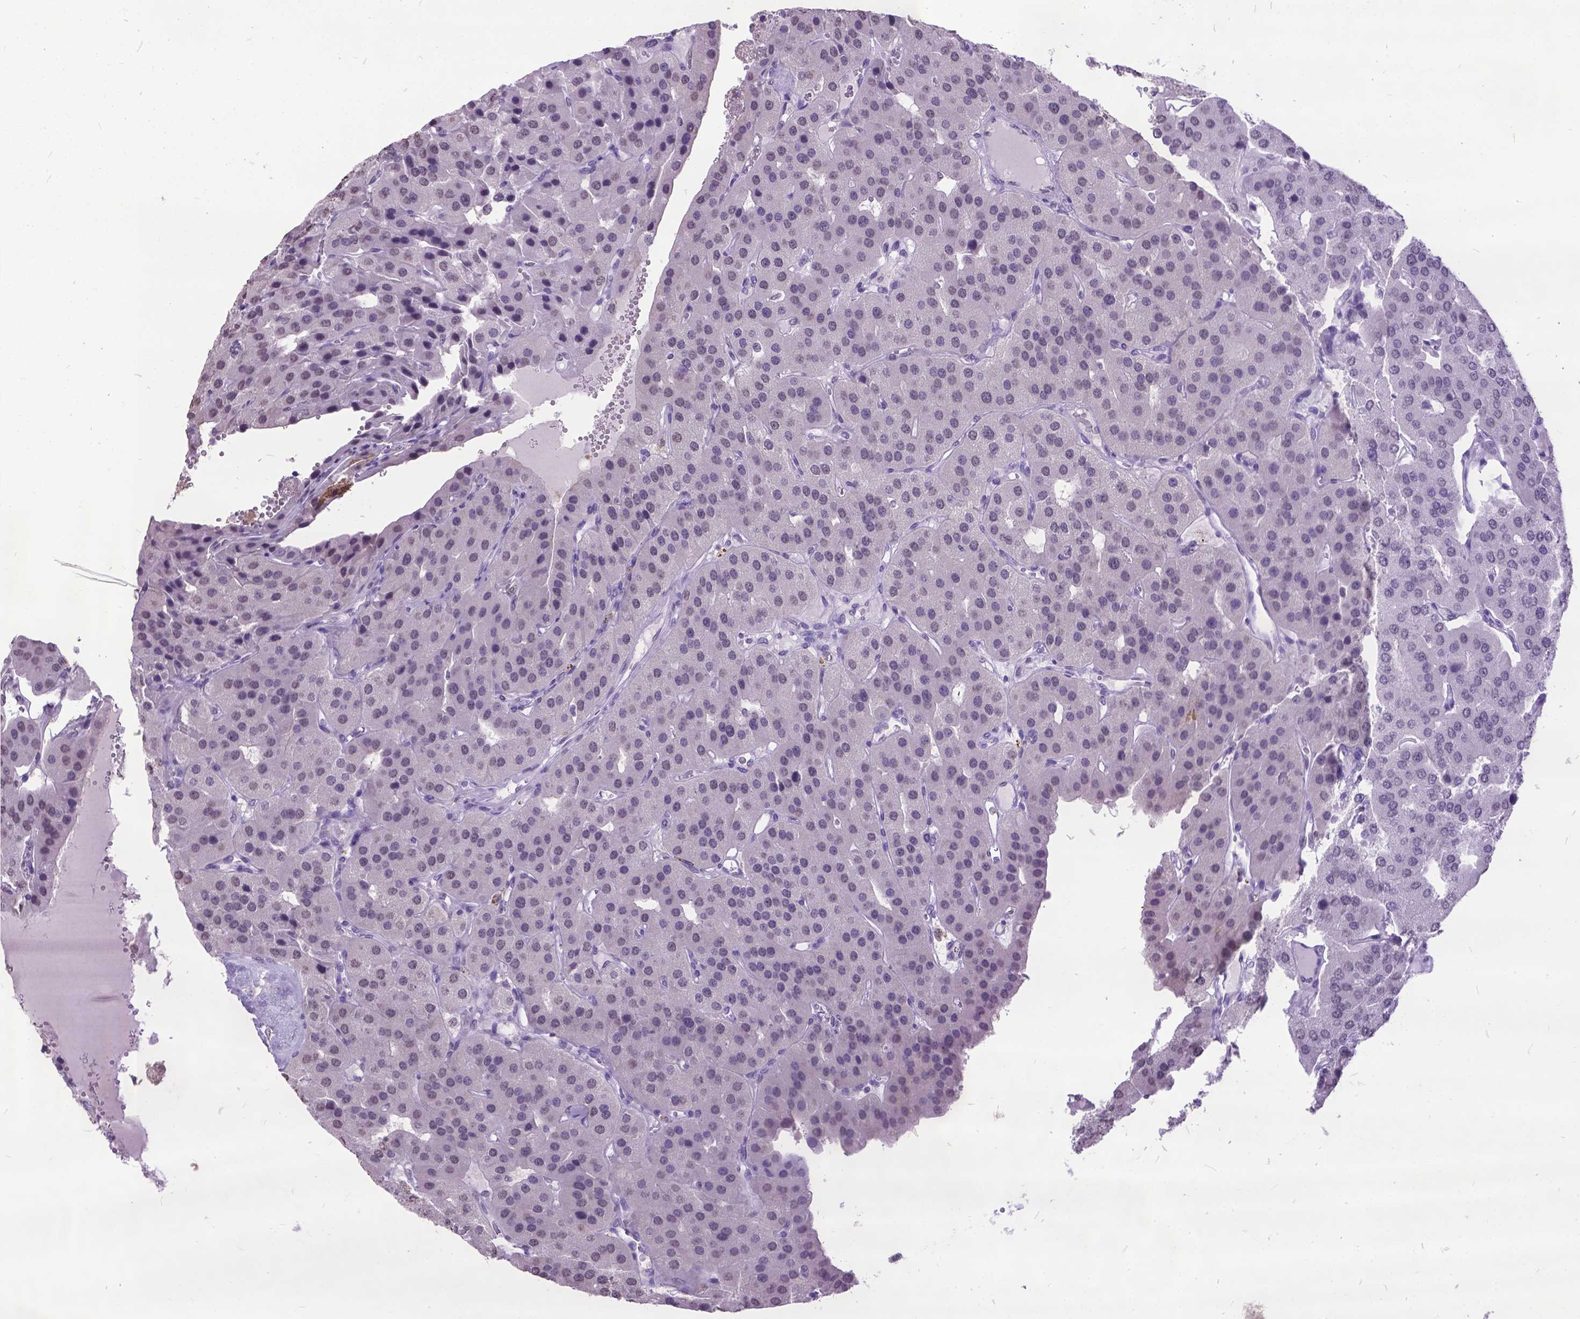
{"staining": {"intensity": "negative", "quantity": "none", "location": "none"}, "tissue": "parathyroid gland", "cell_type": "Glandular cells", "image_type": "normal", "snomed": [{"axis": "morphology", "description": "Normal tissue, NOS"}, {"axis": "morphology", "description": "Adenoma, NOS"}, {"axis": "topography", "description": "Parathyroid gland"}], "caption": "Parathyroid gland stained for a protein using immunohistochemistry (IHC) reveals no positivity glandular cells.", "gene": "MARCHF10", "patient": {"sex": "female", "age": 86}}